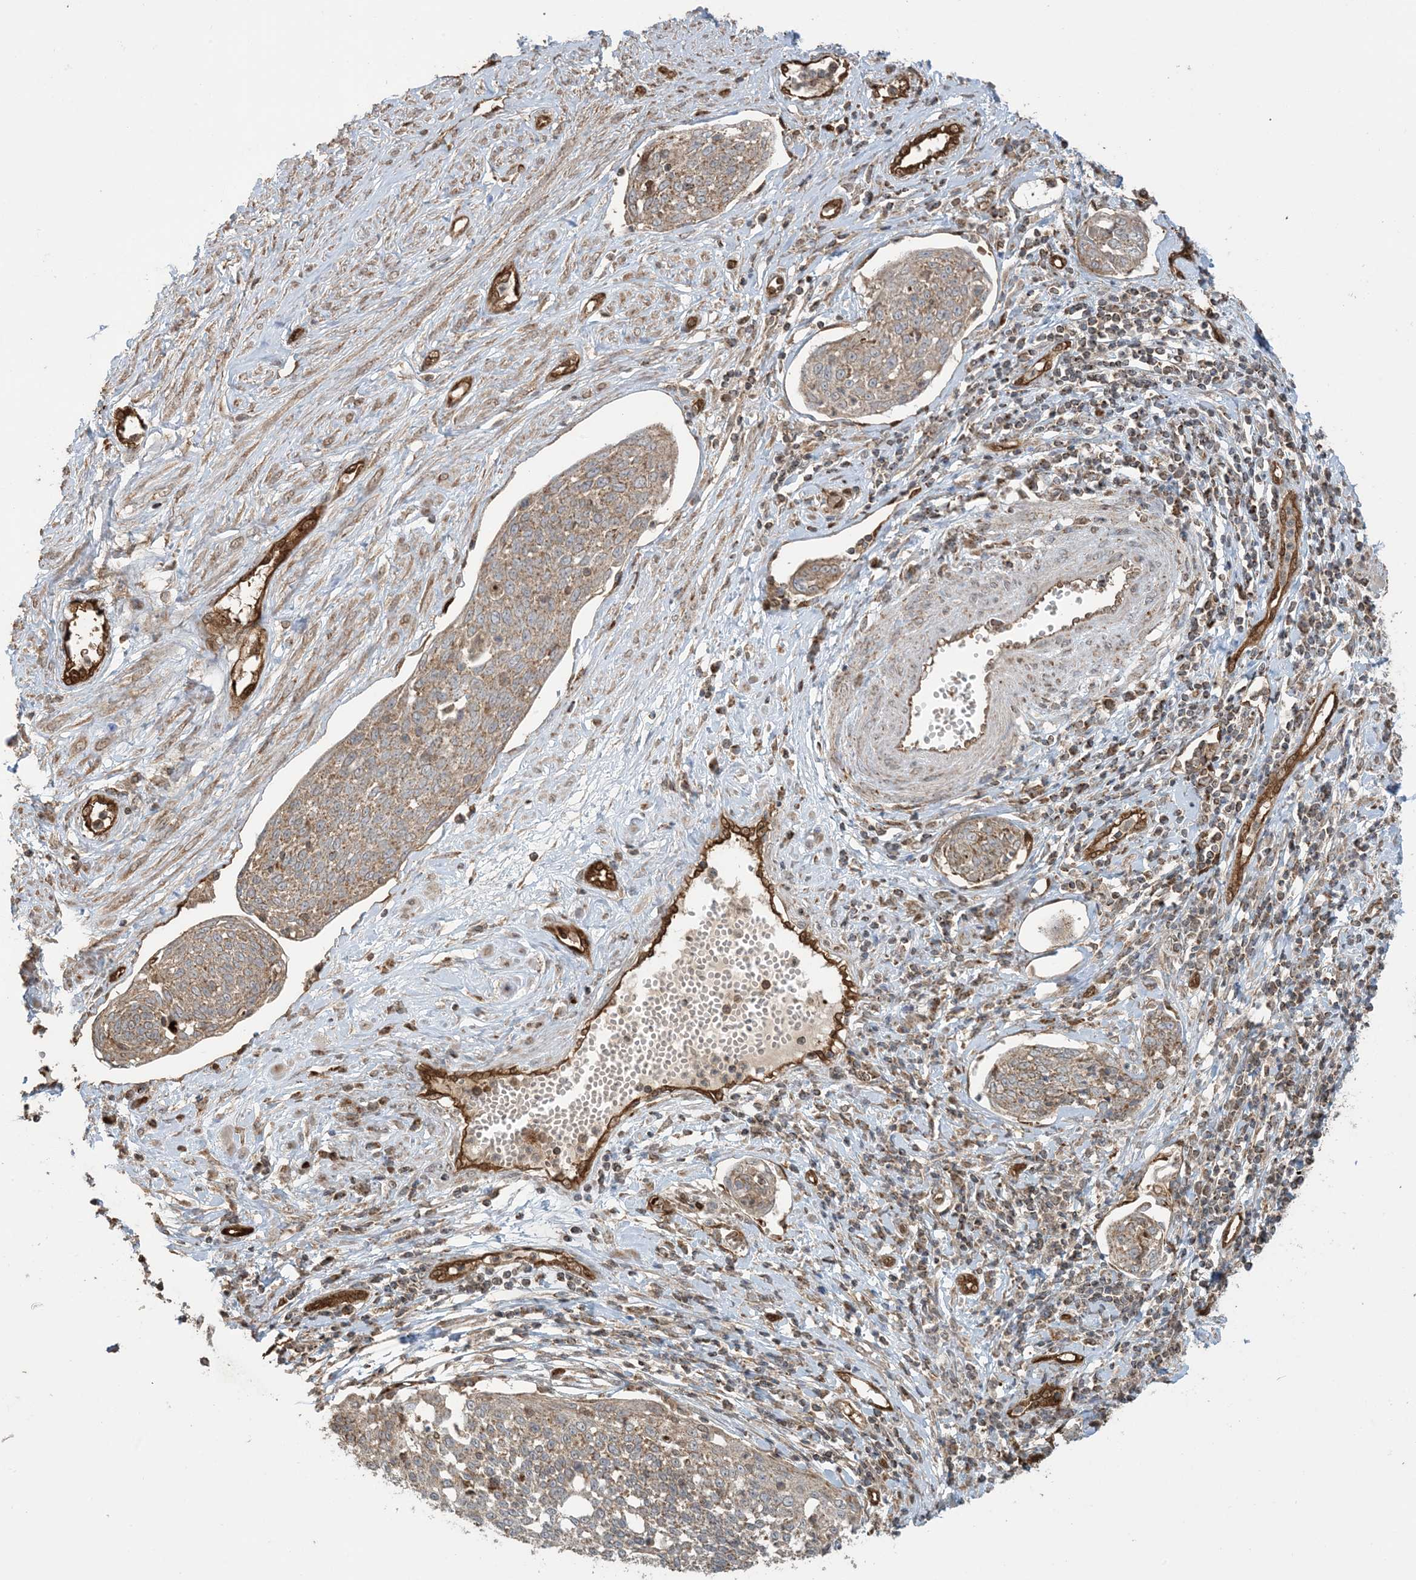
{"staining": {"intensity": "moderate", "quantity": ">75%", "location": "cytoplasmic/membranous"}, "tissue": "cervical cancer", "cell_type": "Tumor cells", "image_type": "cancer", "snomed": [{"axis": "morphology", "description": "Squamous cell carcinoma, NOS"}, {"axis": "topography", "description": "Cervix"}], "caption": "A brown stain shows moderate cytoplasmic/membranous expression of a protein in human cervical squamous cell carcinoma tumor cells.", "gene": "PPM1F", "patient": {"sex": "female", "age": 34}}